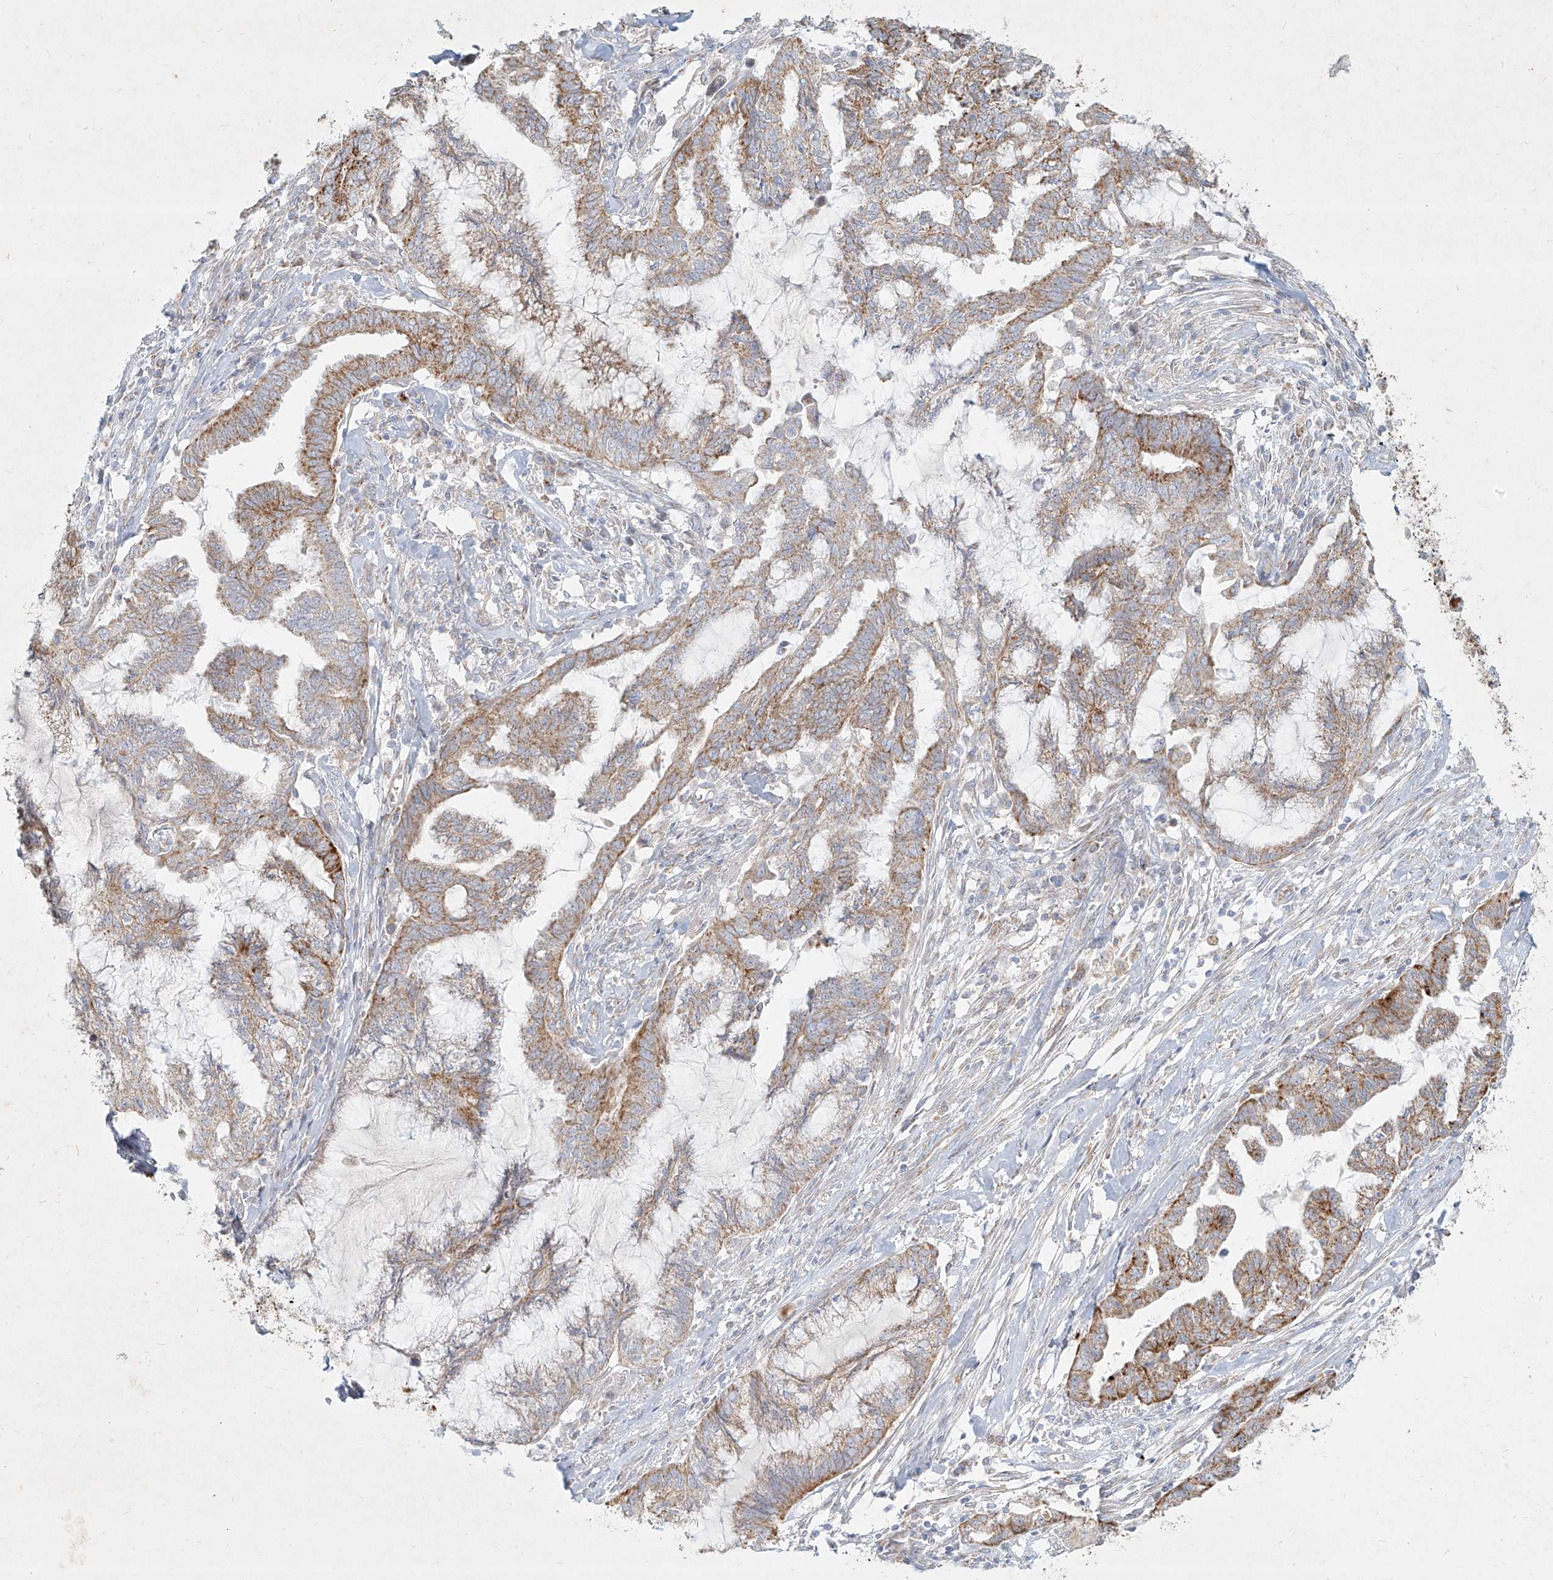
{"staining": {"intensity": "moderate", "quantity": ">75%", "location": "cytoplasmic/membranous"}, "tissue": "endometrial cancer", "cell_type": "Tumor cells", "image_type": "cancer", "snomed": [{"axis": "morphology", "description": "Adenocarcinoma, NOS"}, {"axis": "topography", "description": "Endometrium"}], "caption": "About >75% of tumor cells in endometrial adenocarcinoma display moderate cytoplasmic/membranous protein positivity as visualized by brown immunohistochemical staining.", "gene": "MTX2", "patient": {"sex": "female", "age": 86}}